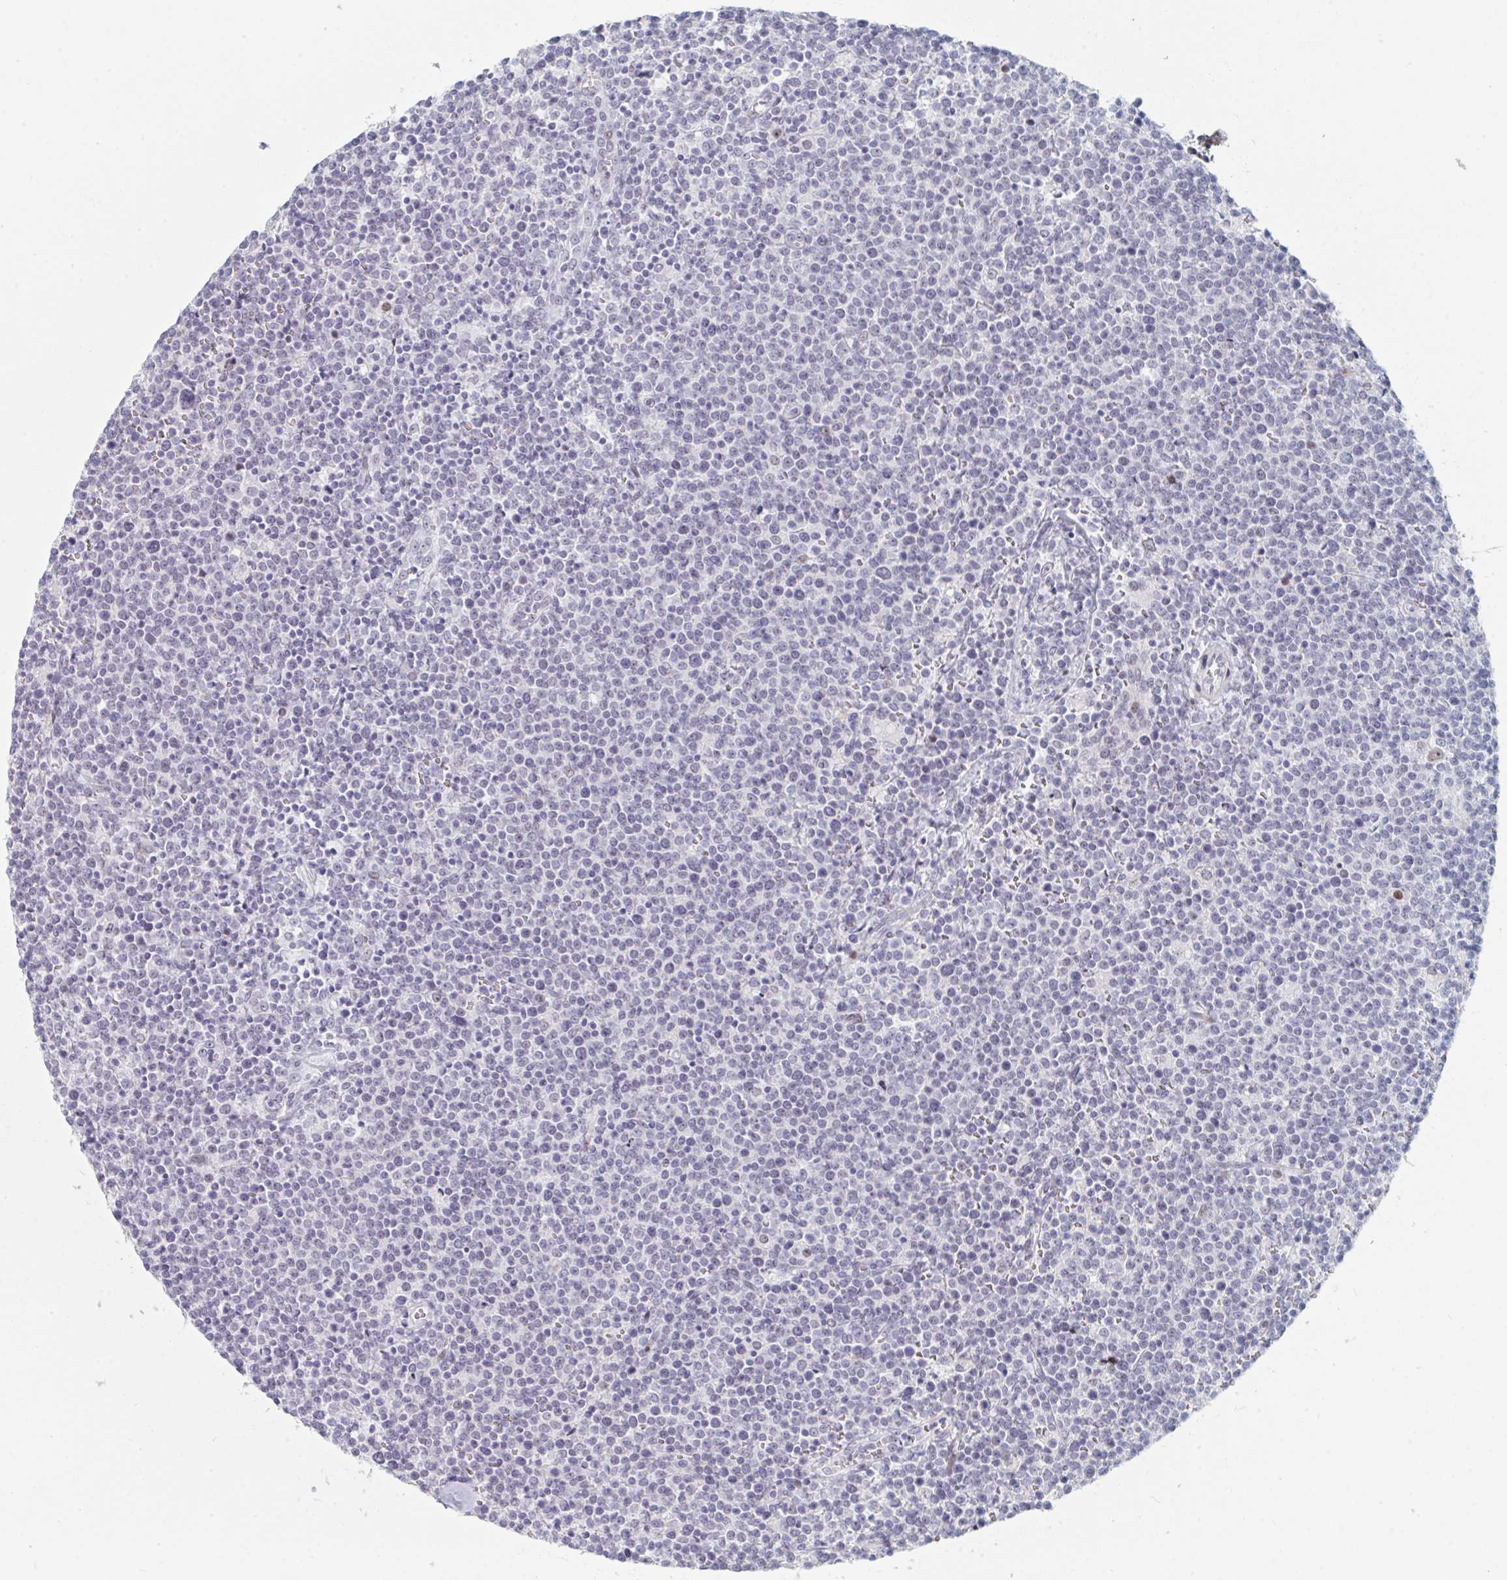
{"staining": {"intensity": "negative", "quantity": "none", "location": "none"}, "tissue": "lymphoma", "cell_type": "Tumor cells", "image_type": "cancer", "snomed": [{"axis": "morphology", "description": "Malignant lymphoma, non-Hodgkin's type, High grade"}, {"axis": "topography", "description": "Lymph node"}], "caption": "Tumor cells are negative for protein expression in human lymphoma.", "gene": "NR1H2", "patient": {"sex": "male", "age": 61}}